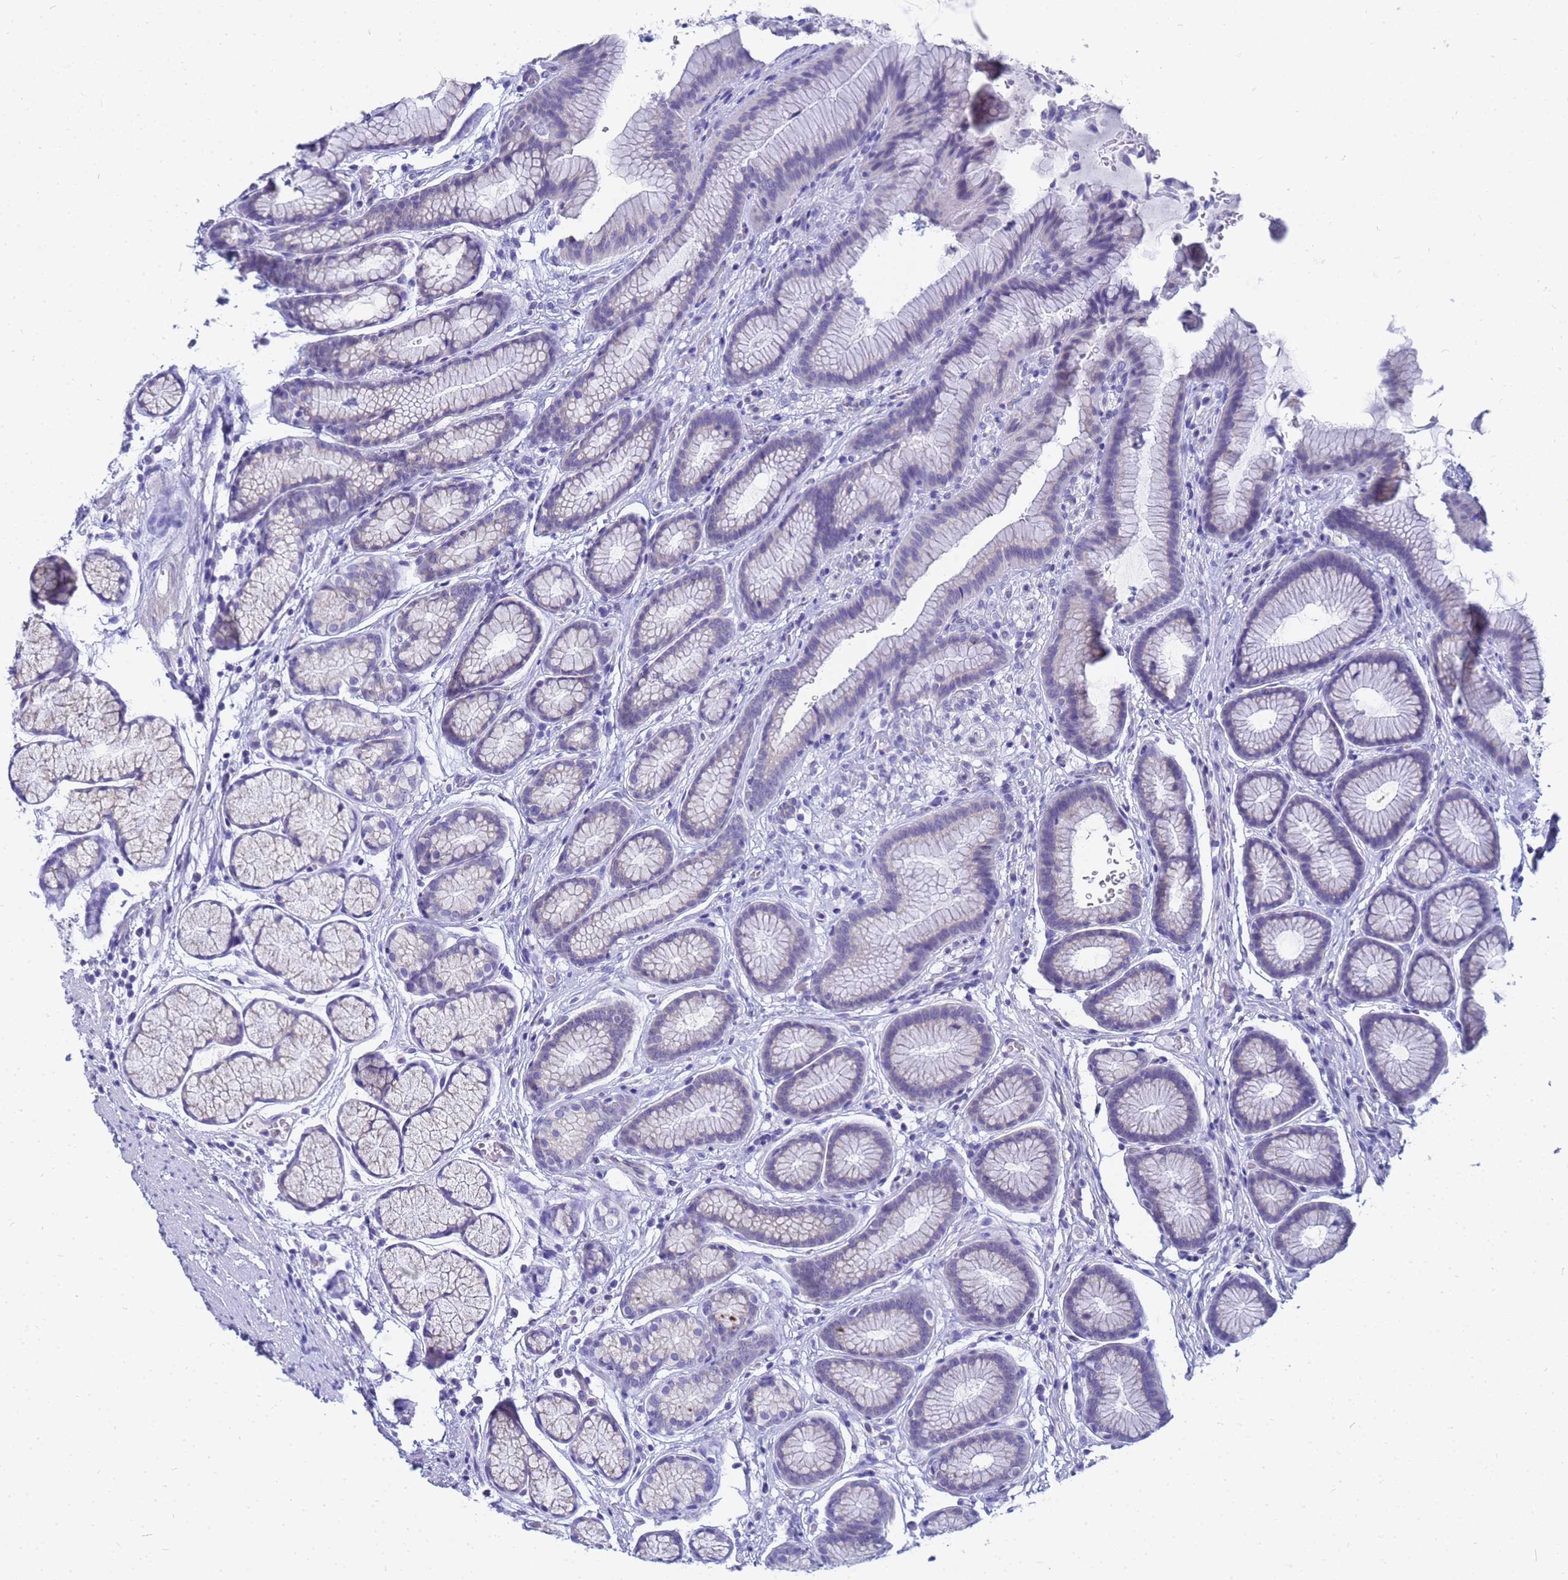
{"staining": {"intensity": "weak", "quantity": "<25%", "location": "cytoplasmic/membranous"}, "tissue": "stomach", "cell_type": "Glandular cells", "image_type": "normal", "snomed": [{"axis": "morphology", "description": "Normal tissue, NOS"}, {"axis": "topography", "description": "Stomach"}], "caption": "Image shows no significant protein positivity in glandular cells of benign stomach. The staining was performed using DAB to visualize the protein expression in brown, while the nuclei were stained in blue with hematoxylin (Magnification: 20x).", "gene": "FAM166B", "patient": {"sex": "male", "age": 42}}